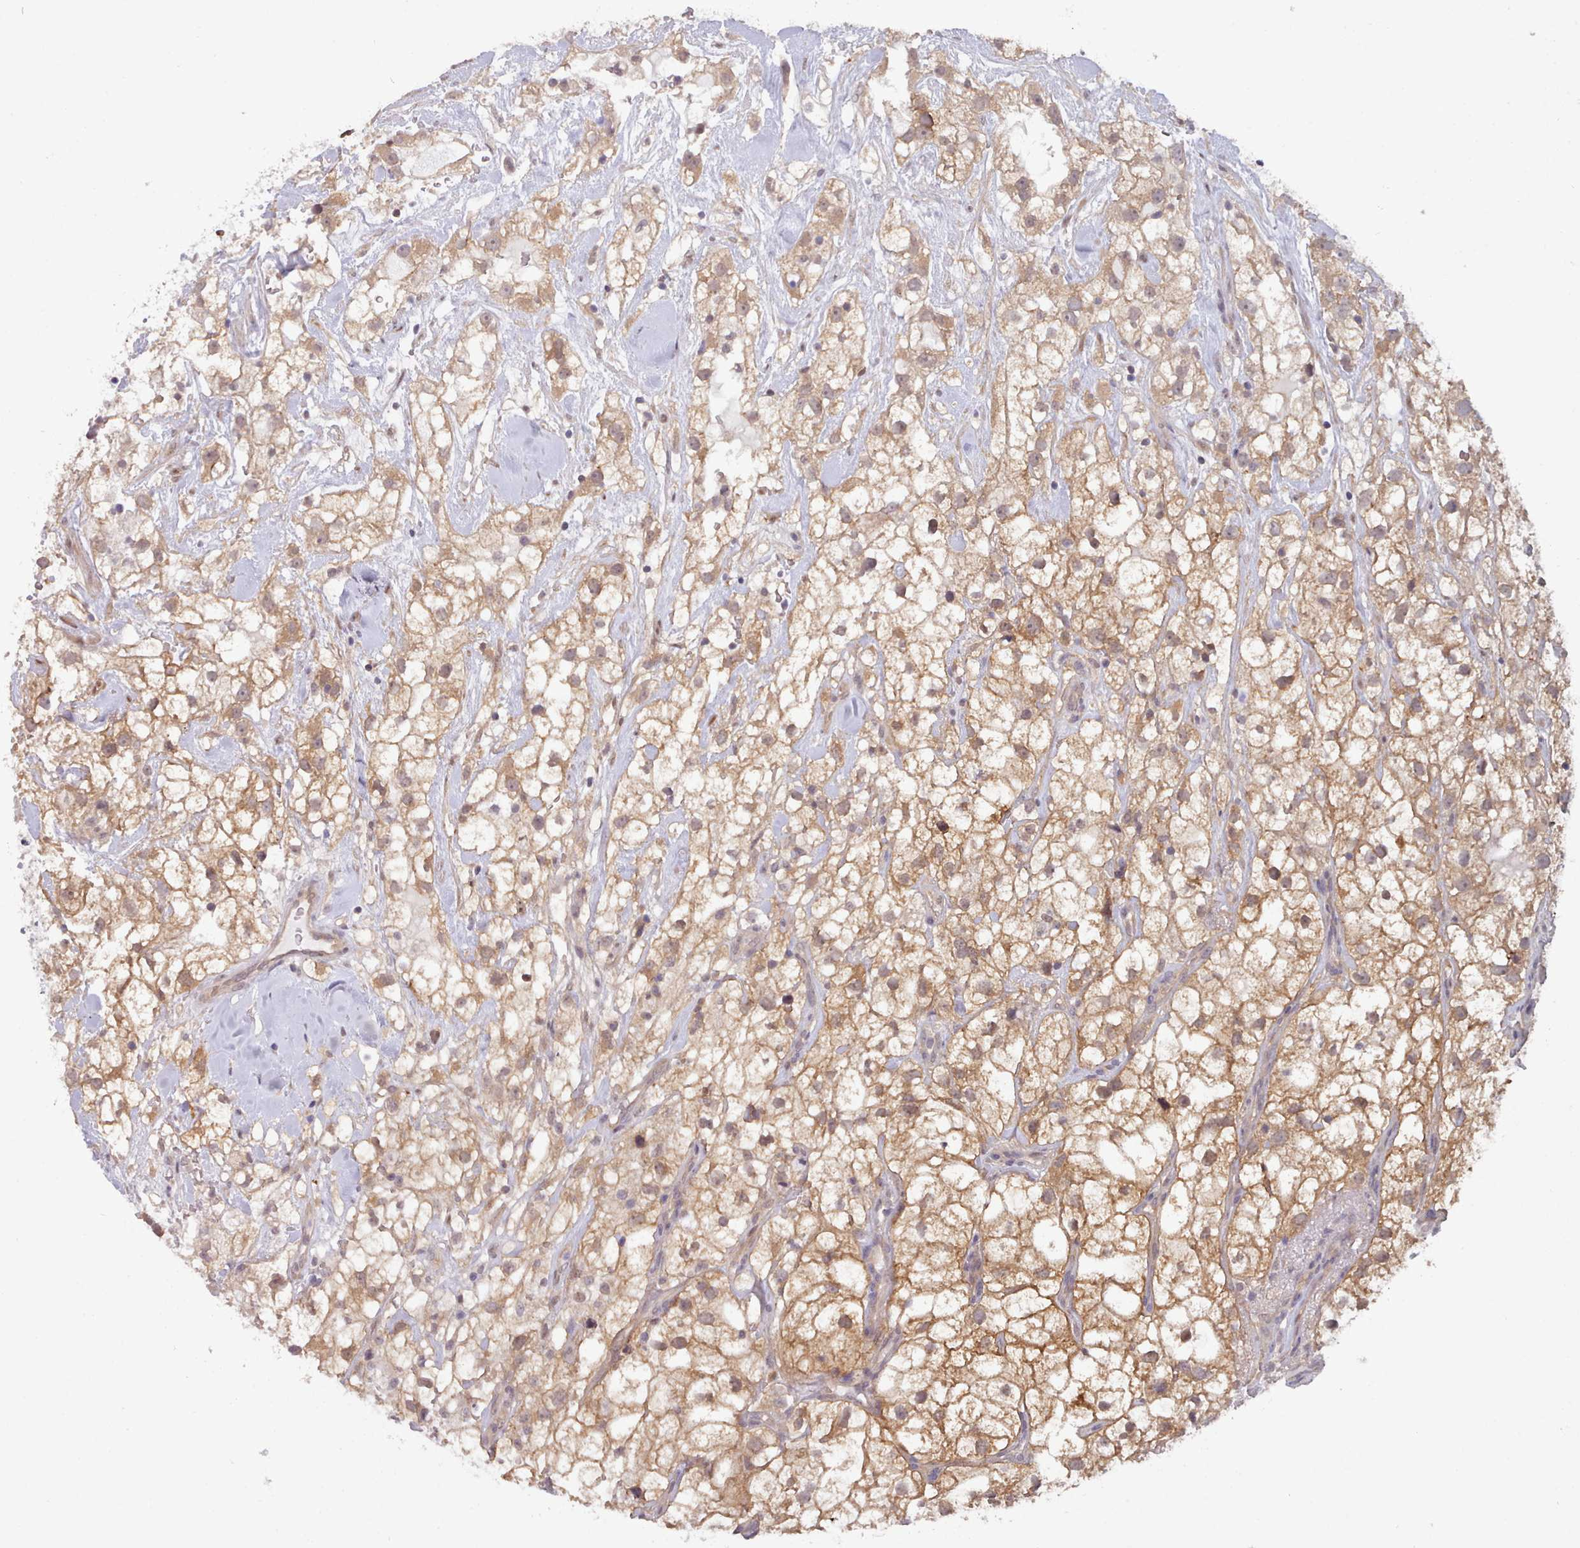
{"staining": {"intensity": "moderate", "quantity": ">75%", "location": "cytoplasmic/membranous"}, "tissue": "renal cancer", "cell_type": "Tumor cells", "image_type": "cancer", "snomed": [{"axis": "morphology", "description": "Adenocarcinoma, NOS"}, {"axis": "topography", "description": "Kidney"}], "caption": "This image exhibits immunohistochemistry staining of human renal cancer, with medium moderate cytoplasmic/membranous expression in about >75% of tumor cells.", "gene": "CES3", "patient": {"sex": "male", "age": 59}}